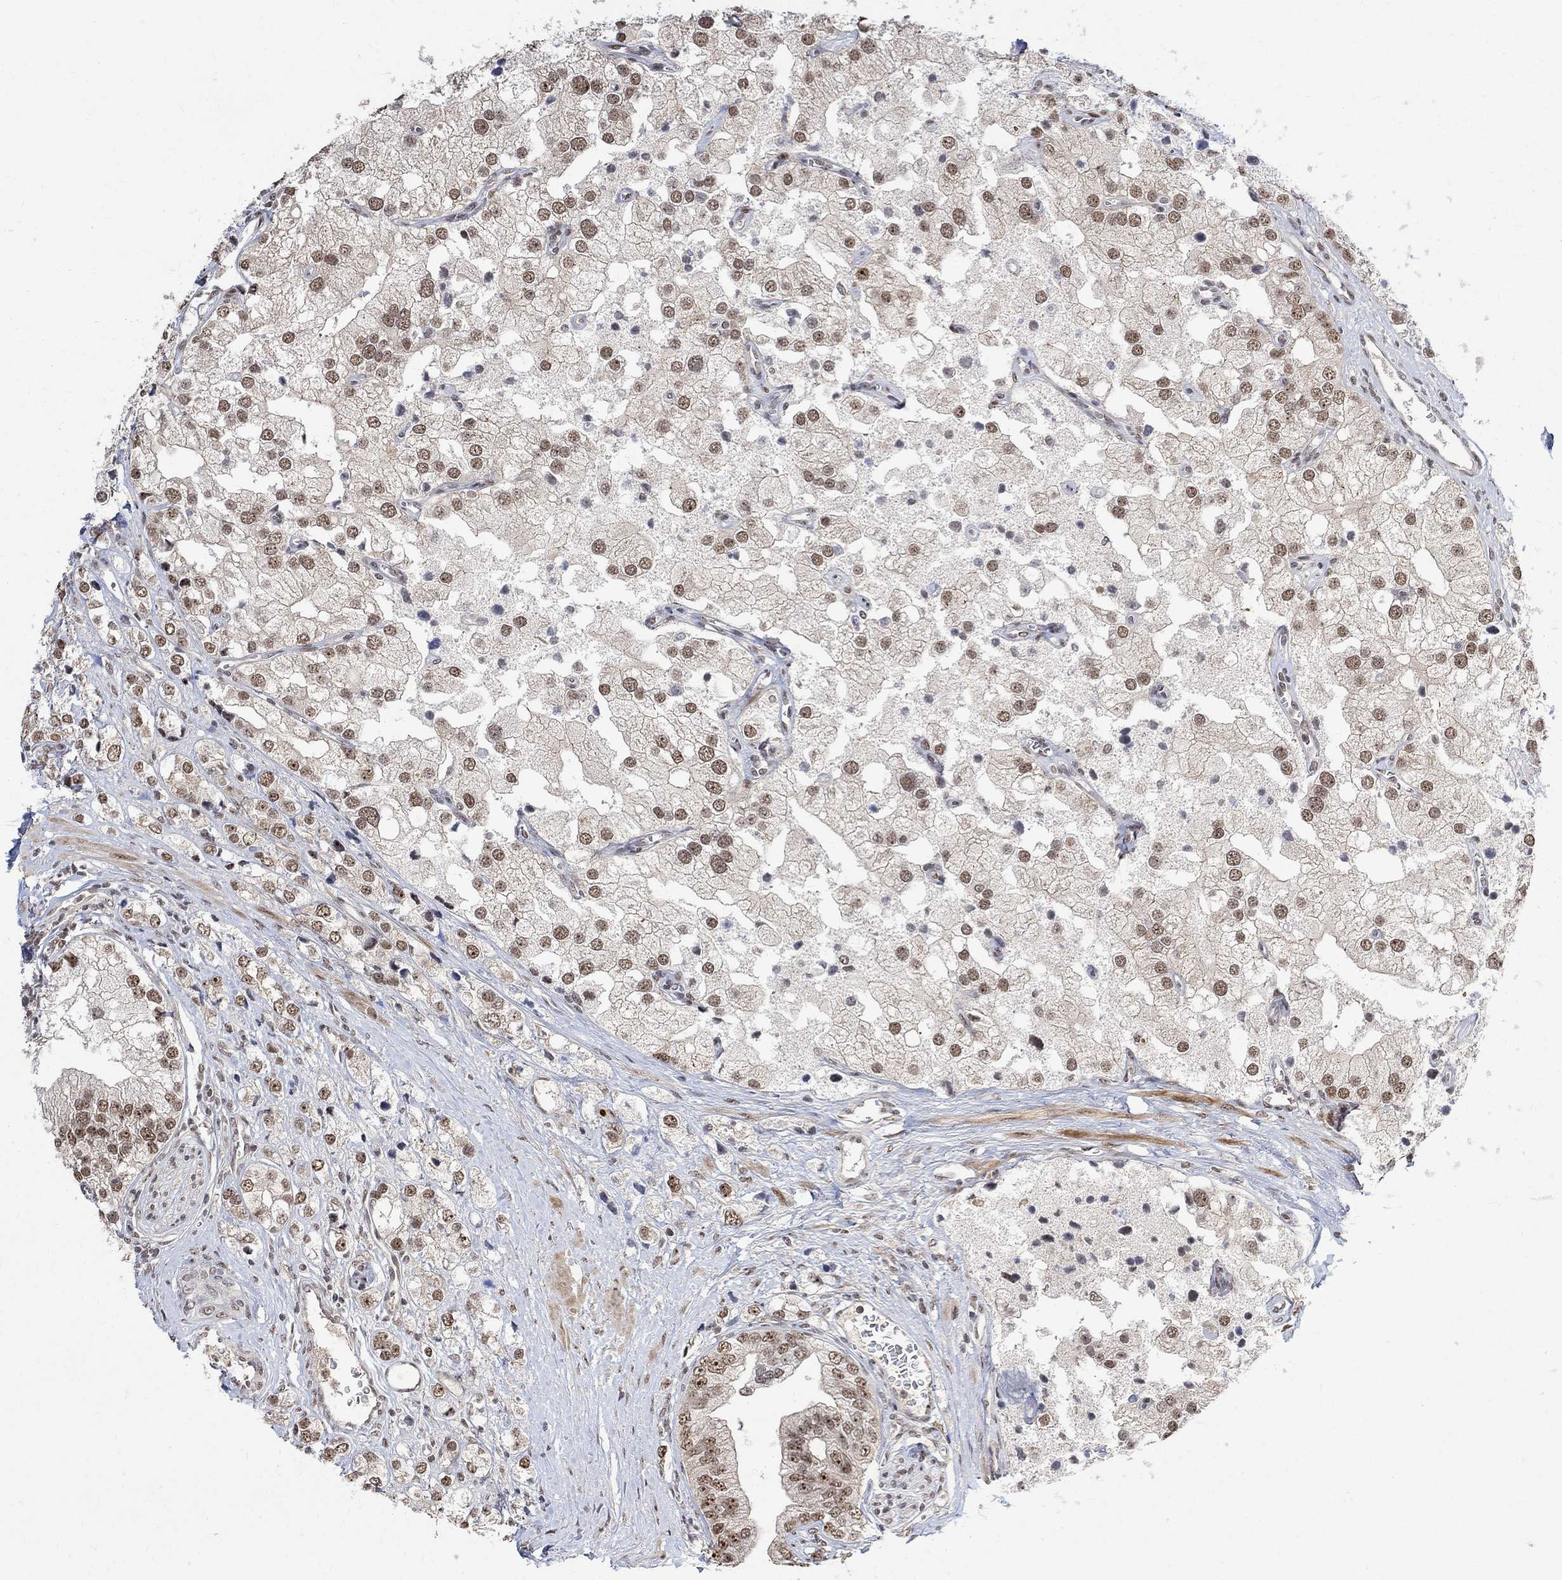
{"staining": {"intensity": "moderate", "quantity": ">75%", "location": "nuclear"}, "tissue": "prostate cancer", "cell_type": "Tumor cells", "image_type": "cancer", "snomed": [{"axis": "morphology", "description": "Adenocarcinoma, NOS"}, {"axis": "topography", "description": "Prostate and seminal vesicle, NOS"}, {"axis": "topography", "description": "Prostate"}], "caption": "The photomicrograph shows a brown stain indicating the presence of a protein in the nuclear of tumor cells in prostate cancer.", "gene": "E4F1", "patient": {"sex": "male", "age": 79}}